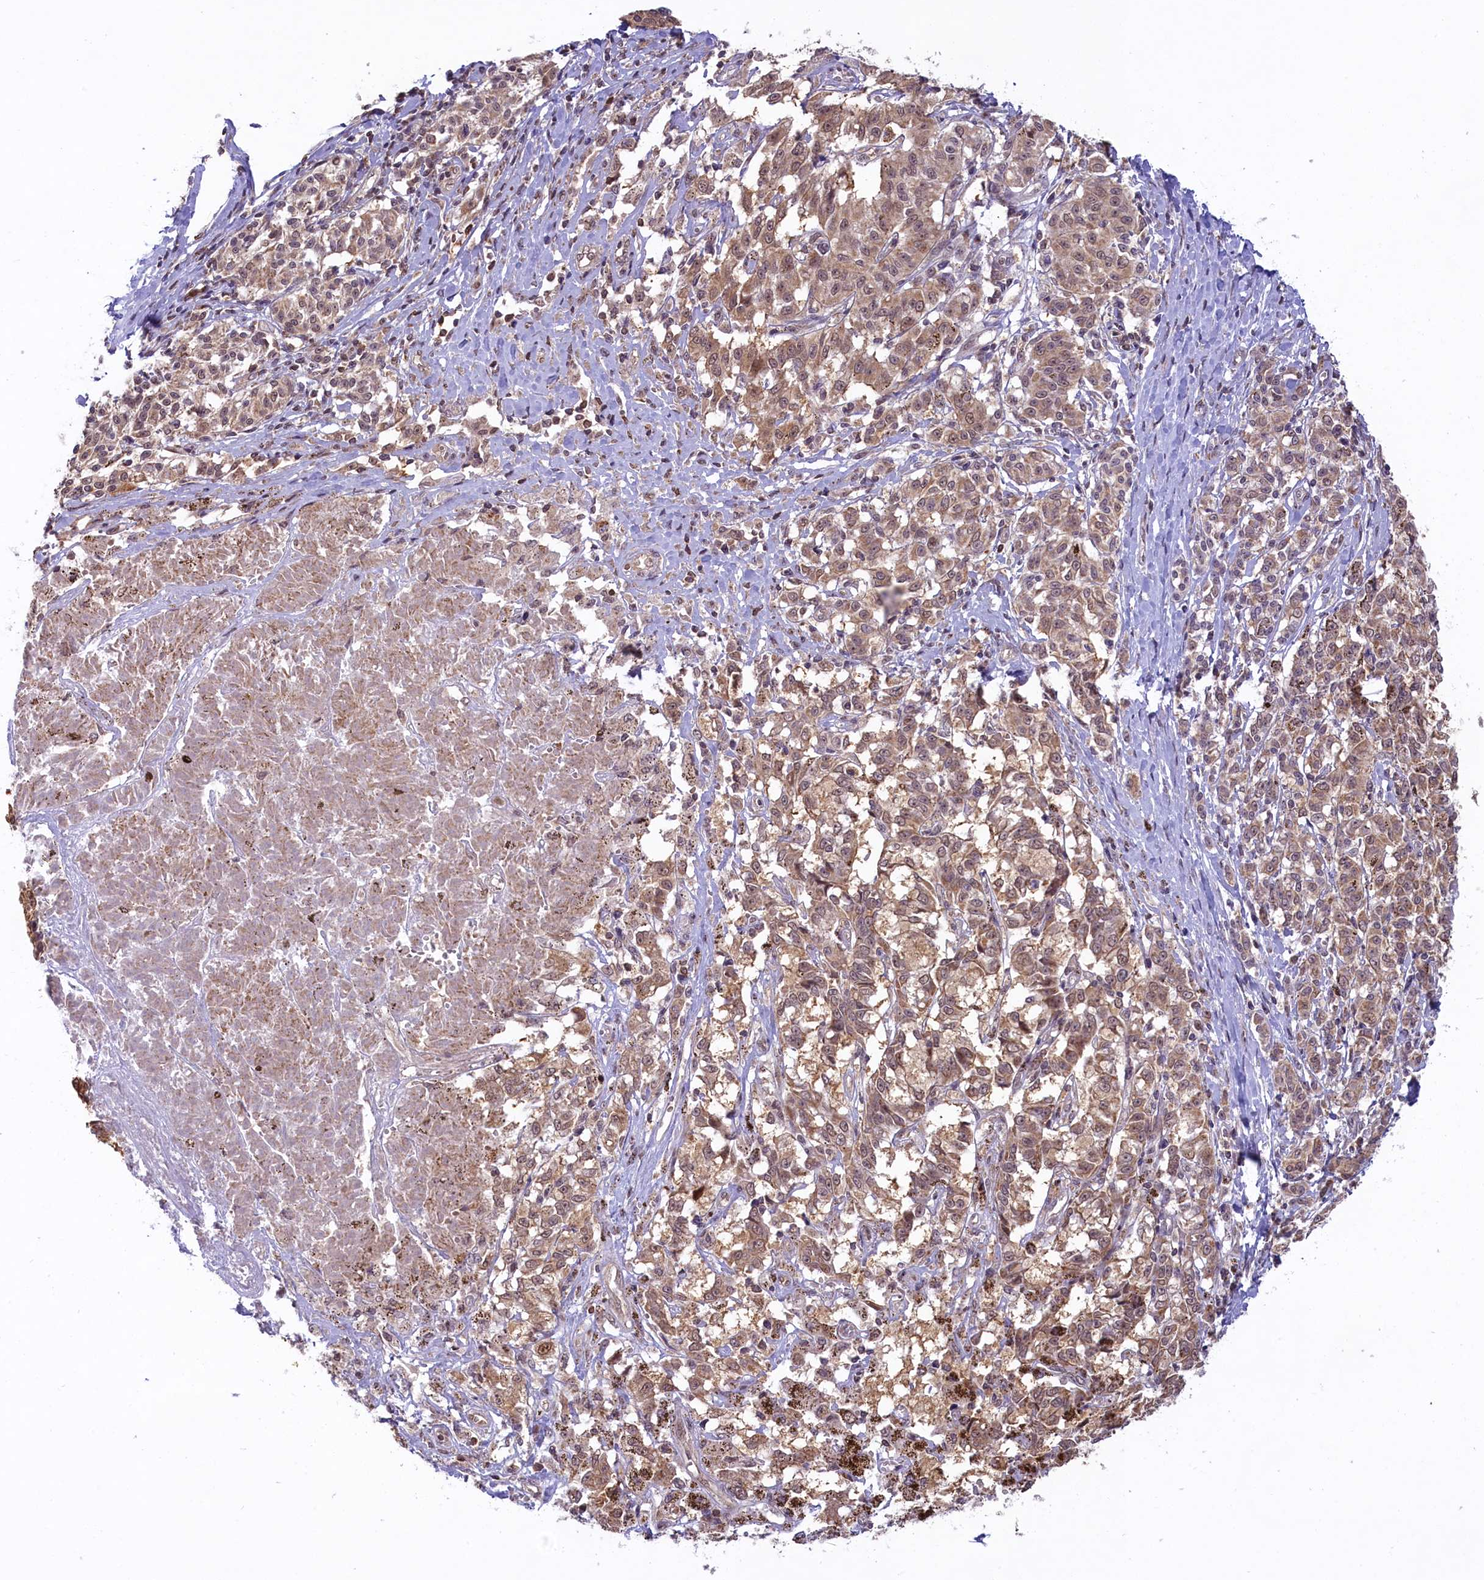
{"staining": {"intensity": "weak", "quantity": ">75%", "location": "cytoplasmic/membranous"}, "tissue": "melanoma", "cell_type": "Tumor cells", "image_type": "cancer", "snomed": [{"axis": "morphology", "description": "Malignant melanoma, NOS"}, {"axis": "topography", "description": "Skin"}], "caption": "Tumor cells exhibit weak cytoplasmic/membranous positivity in approximately >75% of cells in melanoma.", "gene": "CARD8", "patient": {"sex": "female", "age": 72}}